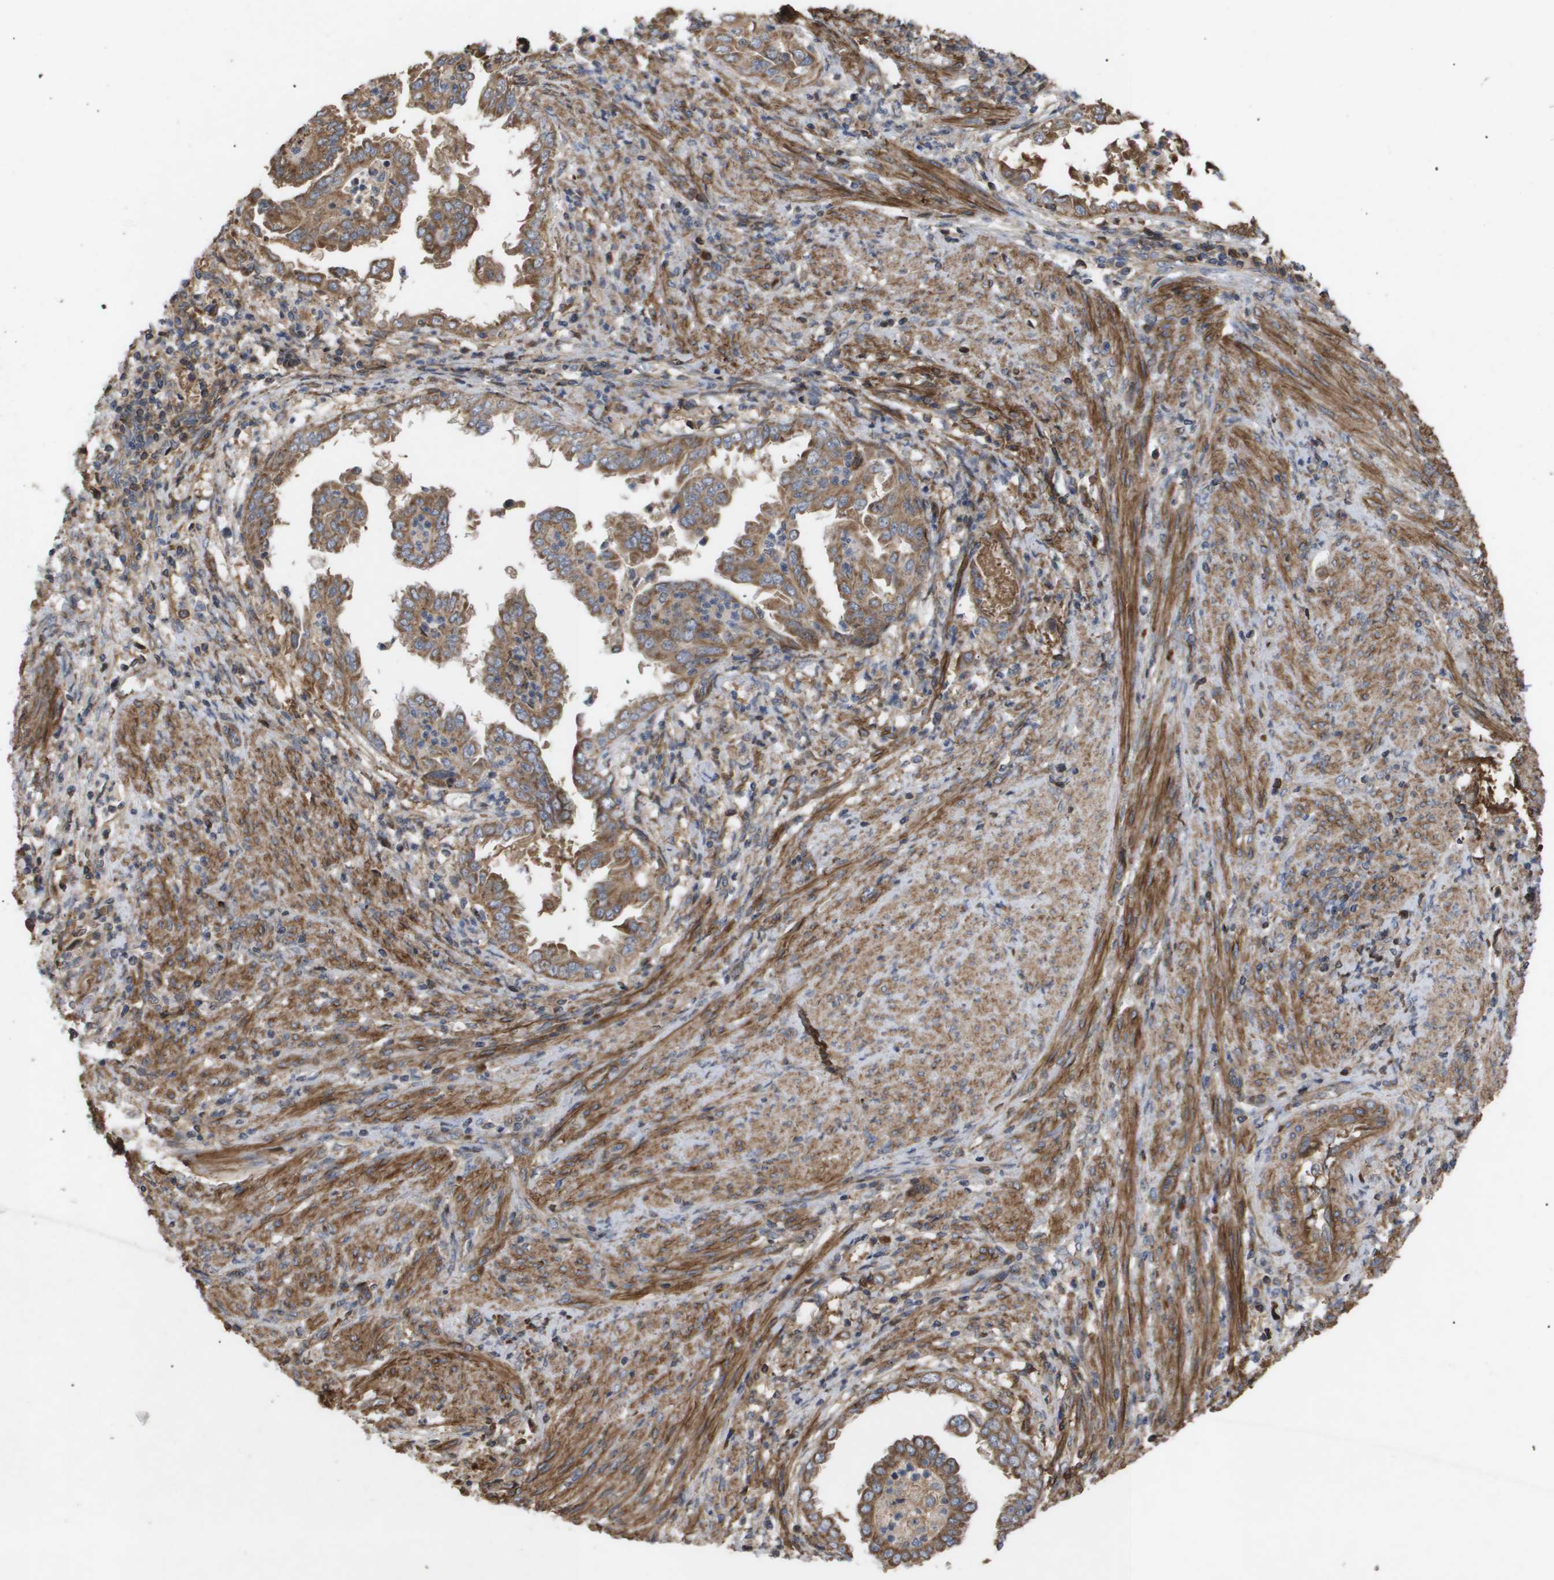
{"staining": {"intensity": "moderate", "quantity": ">75%", "location": "cytoplasmic/membranous"}, "tissue": "endometrial cancer", "cell_type": "Tumor cells", "image_type": "cancer", "snomed": [{"axis": "morphology", "description": "Adenocarcinoma, NOS"}, {"axis": "topography", "description": "Endometrium"}], "caption": "IHC (DAB (3,3'-diaminobenzidine)) staining of endometrial adenocarcinoma exhibits moderate cytoplasmic/membranous protein staining in about >75% of tumor cells.", "gene": "TNS1", "patient": {"sex": "female", "age": 85}}